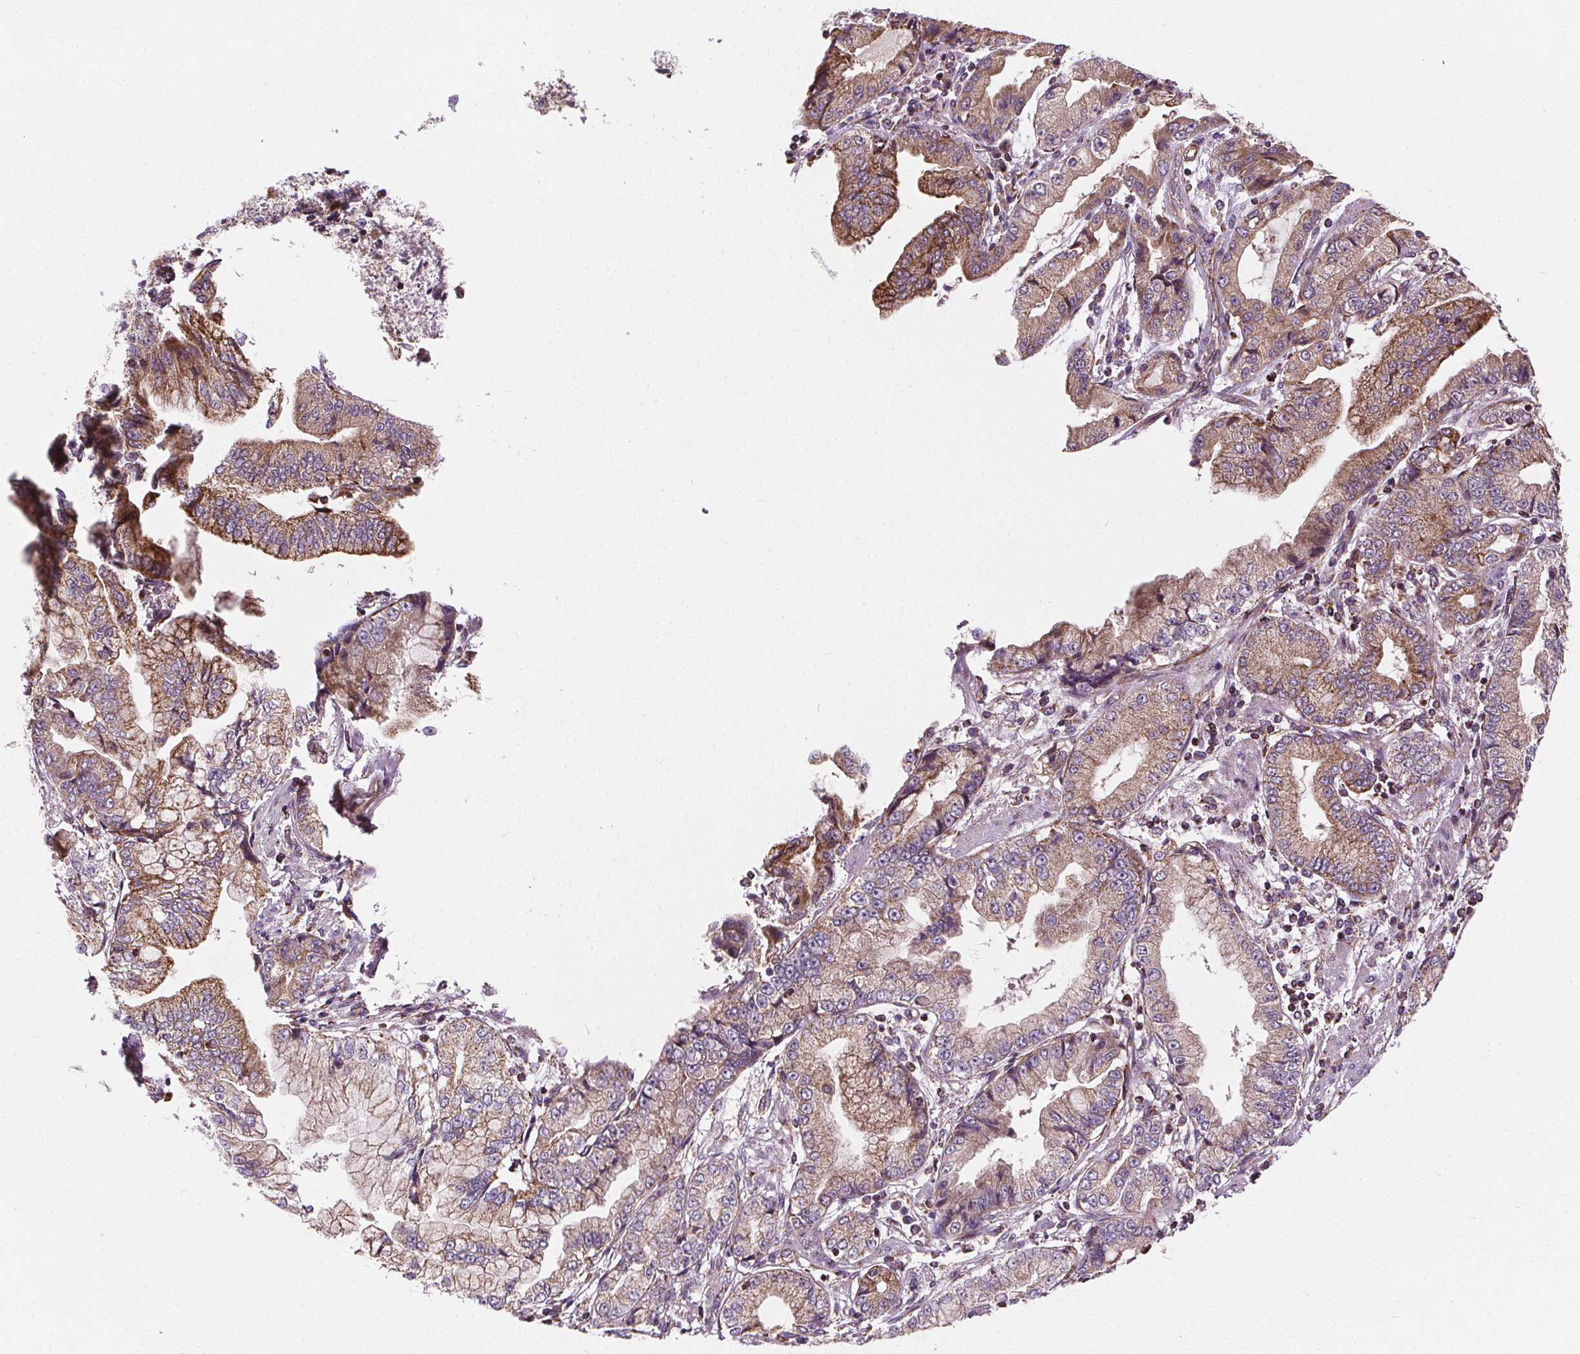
{"staining": {"intensity": "moderate", "quantity": "<25%", "location": "cytoplasmic/membranous"}, "tissue": "stomach cancer", "cell_type": "Tumor cells", "image_type": "cancer", "snomed": [{"axis": "morphology", "description": "Adenocarcinoma, NOS"}, {"axis": "topography", "description": "Stomach, upper"}], "caption": "There is low levels of moderate cytoplasmic/membranous expression in tumor cells of stomach adenocarcinoma, as demonstrated by immunohistochemical staining (brown color).", "gene": "GOLT1B", "patient": {"sex": "female", "age": 74}}